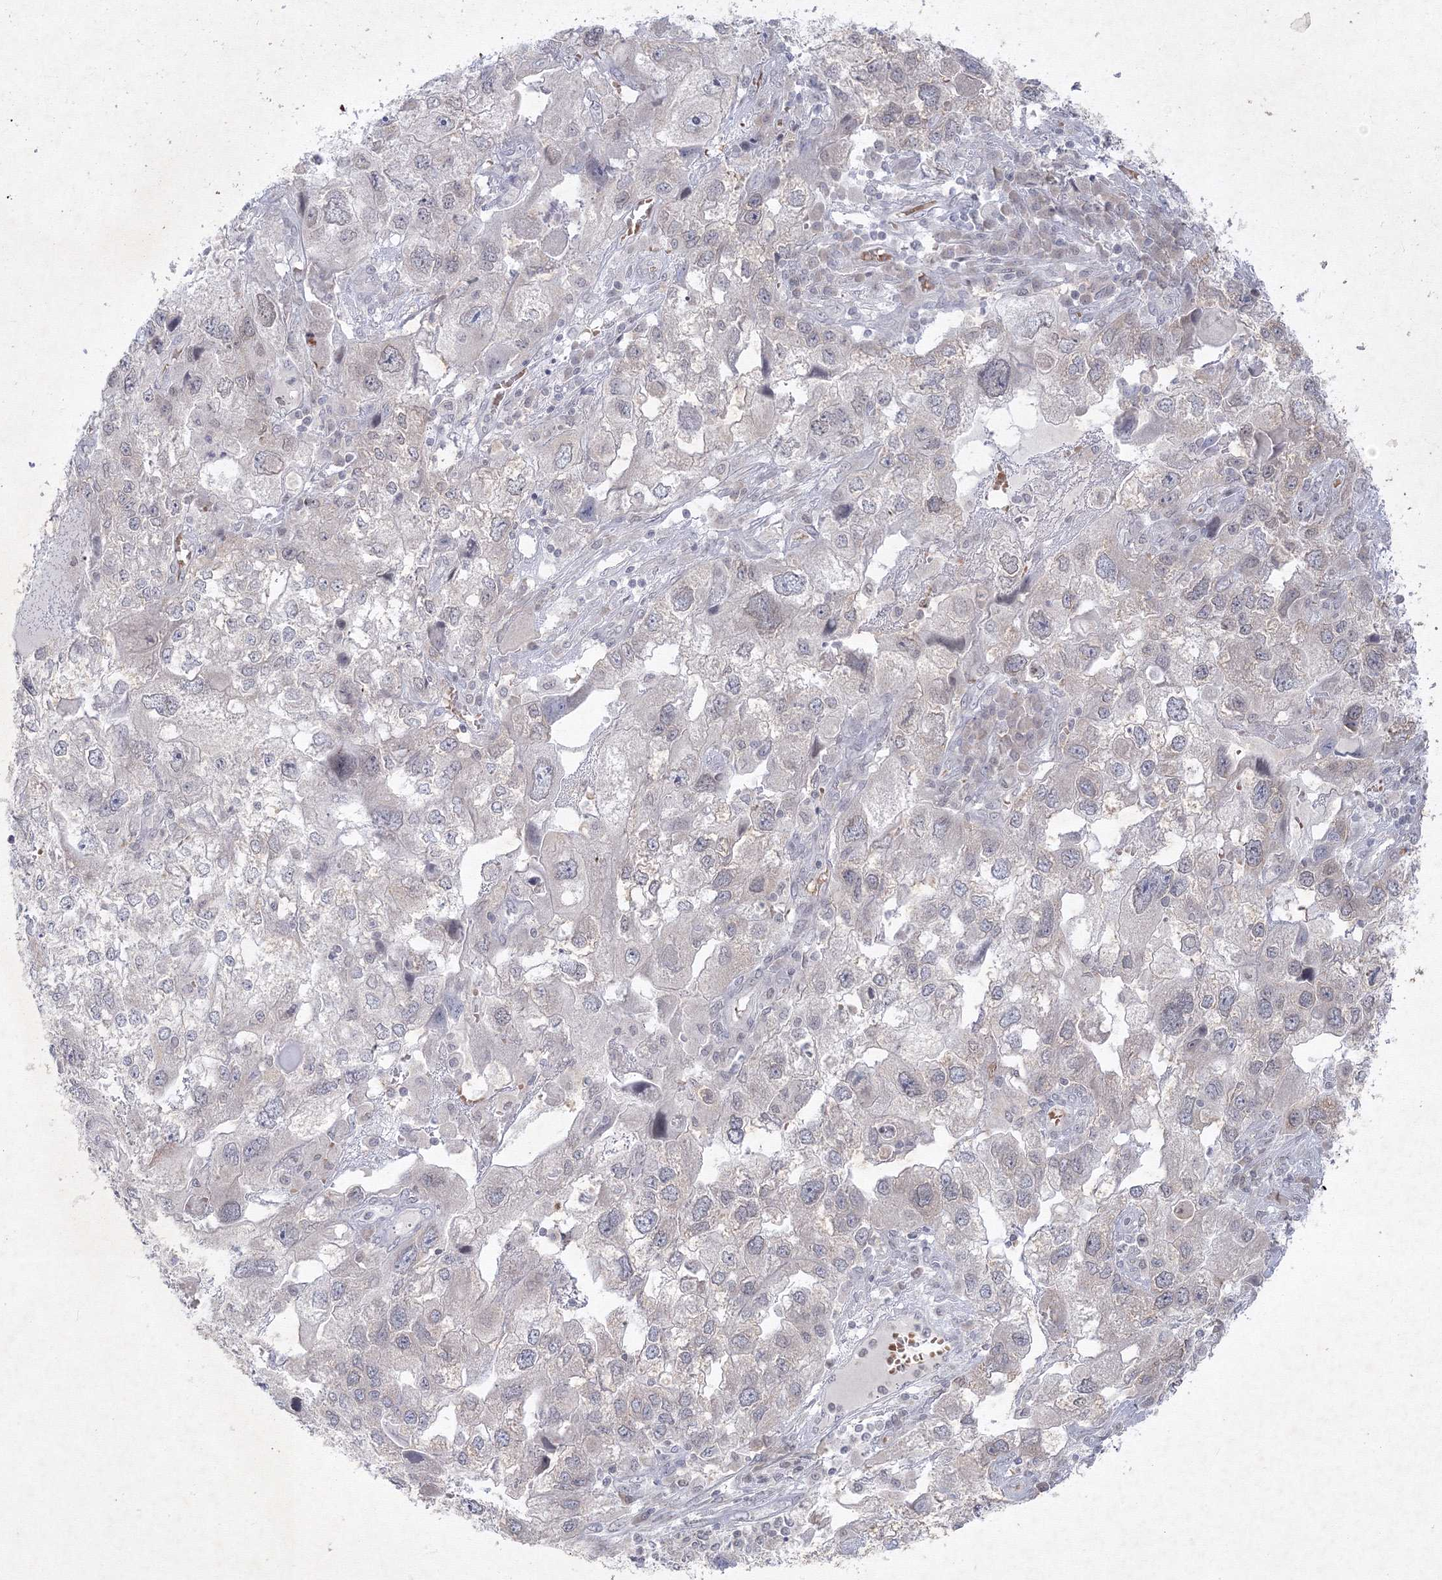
{"staining": {"intensity": "negative", "quantity": "none", "location": "none"}, "tissue": "endometrial cancer", "cell_type": "Tumor cells", "image_type": "cancer", "snomed": [{"axis": "morphology", "description": "Adenocarcinoma, NOS"}, {"axis": "topography", "description": "Endometrium"}], "caption": "Image shows no protein expression in tumor cells of adenocarcinoma (endometrial) tissue.", "gene": "NXPE3", "patient": {"sex": "female", "age": 49}}